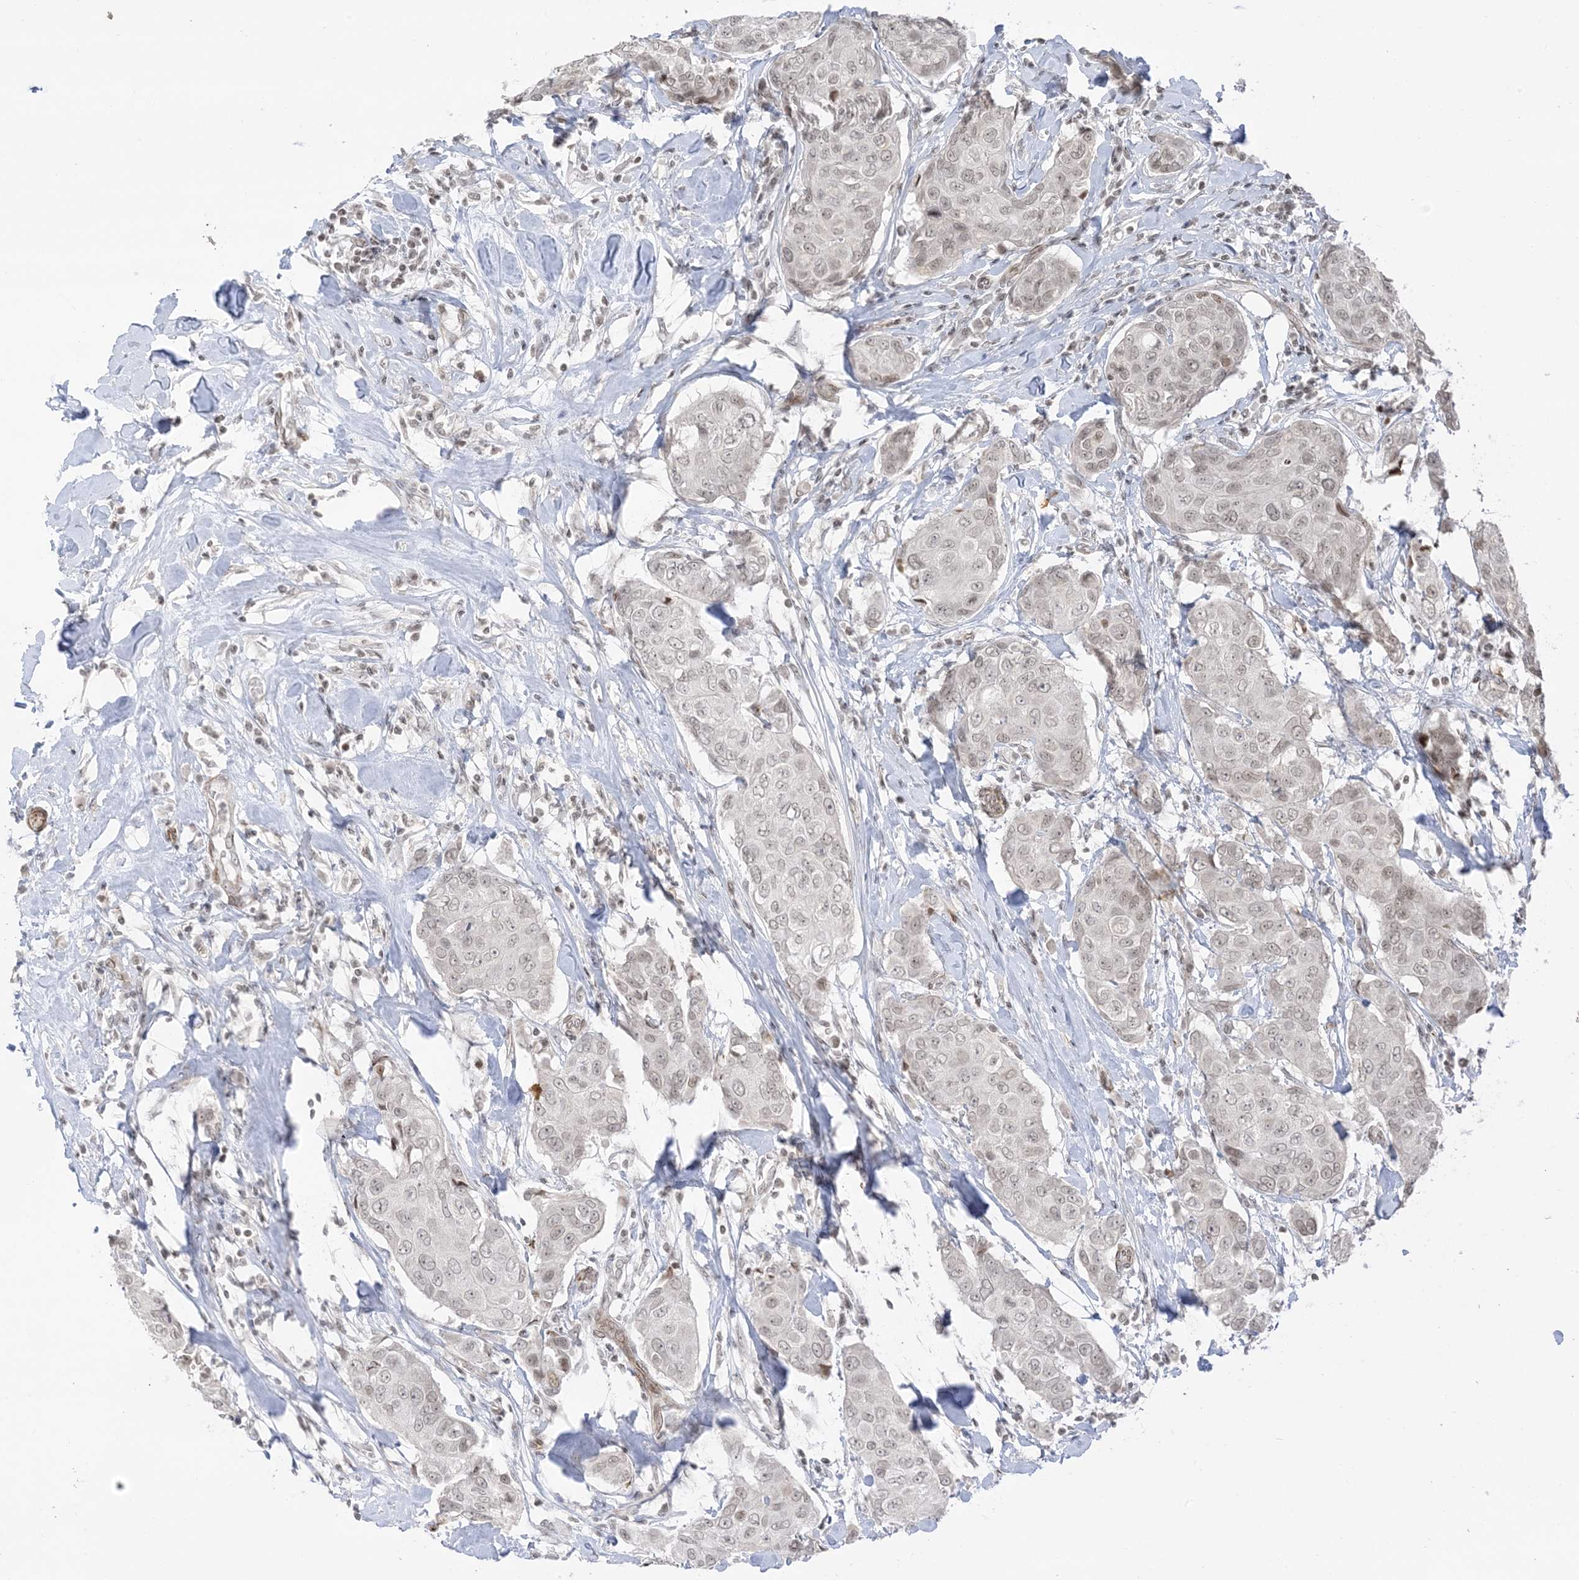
{"staining": {"intensity": "weak", "quantity": "25%-75%", "location": "nuclear"}, "tissue": "breast cancer", "cell_type": "Tumor cells", "image_type": "cancer", "snomed": [{"axis": "morphology", "description": "Duct carcinoma"}, {"axis": "topography", "description": "Breast"}], "caption": "A micrograph of human breast cancer stained for a protein demonstrates weak nuclear brown staining in tumor cells.", "gene": "METAP1D", "patient": {"sex": "female", "age": 80}}